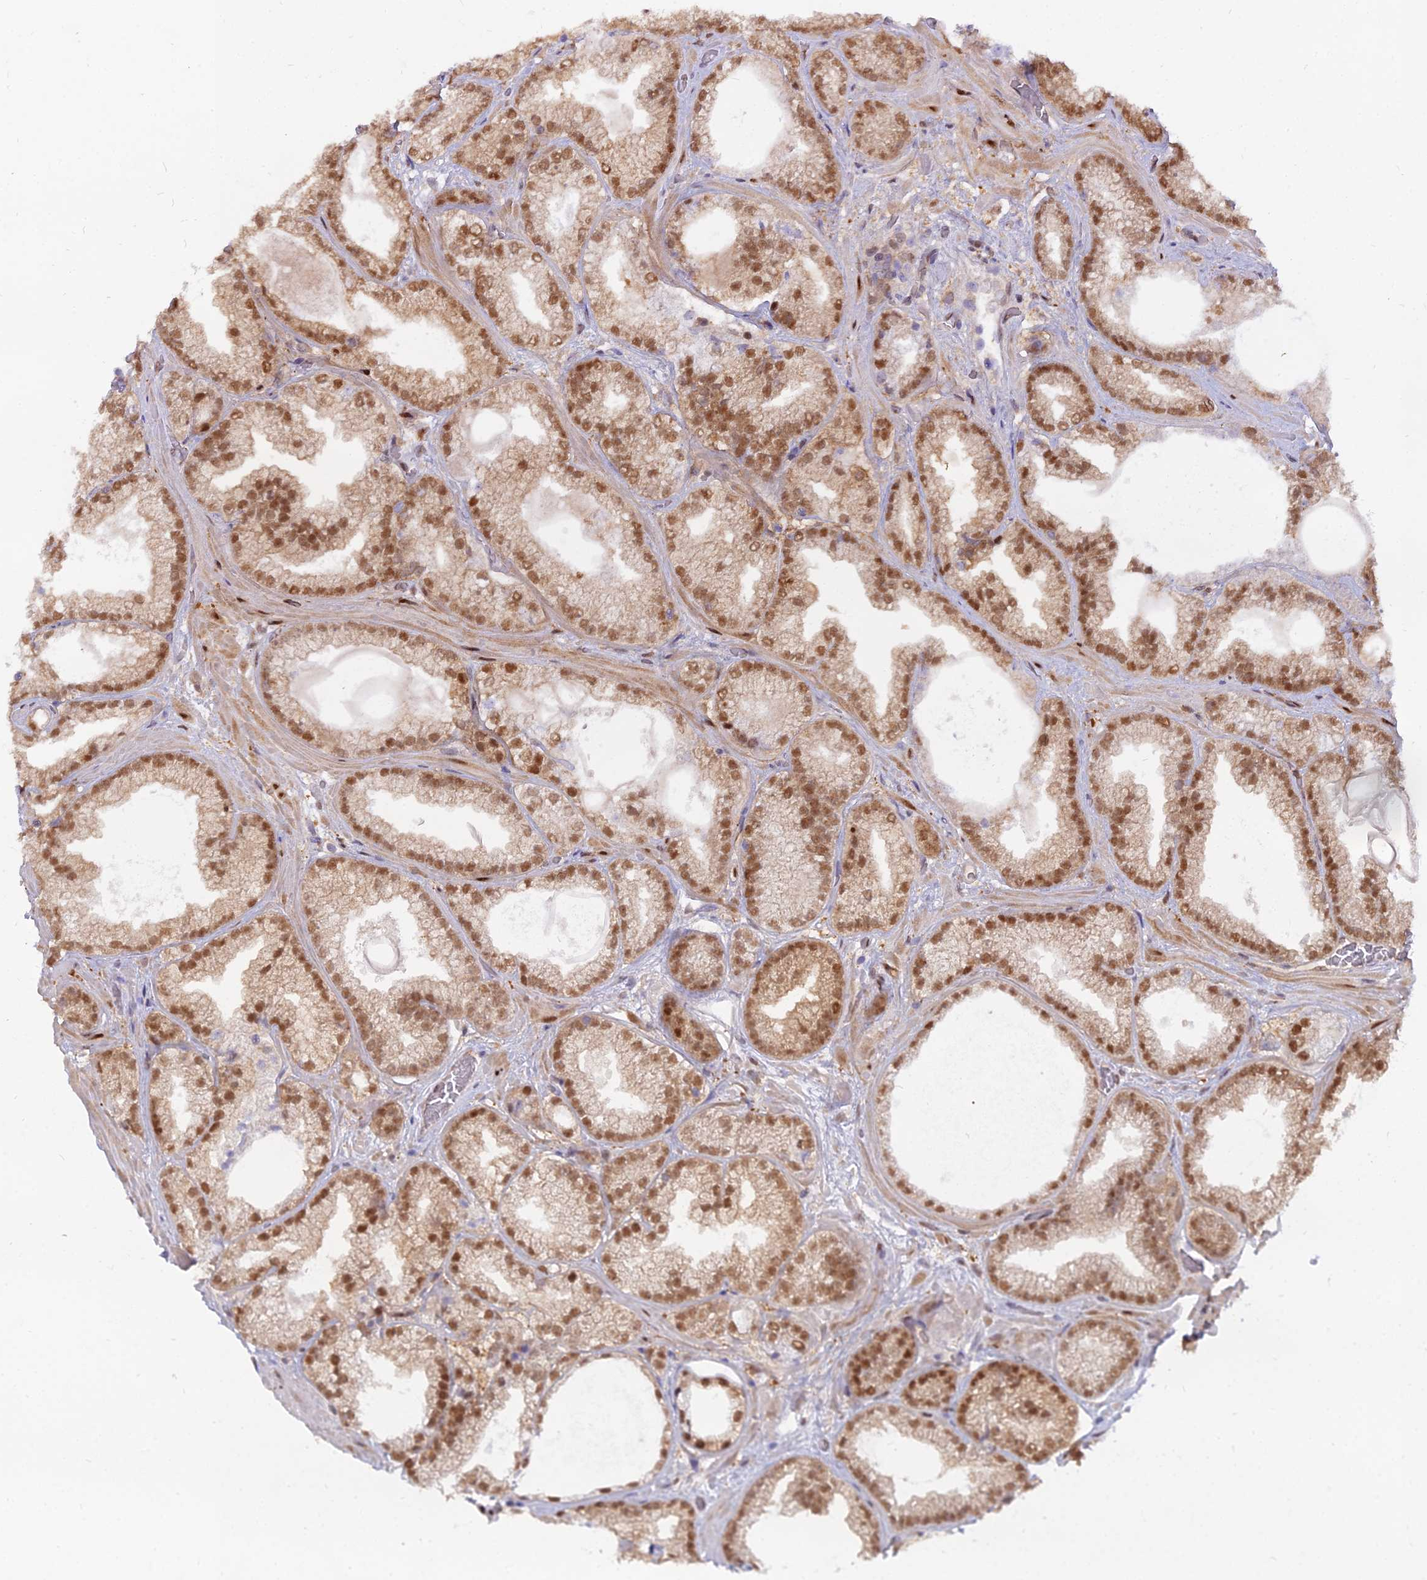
{"staining": {"intensity": "moderate", "quantity": ">75%", "location": "nuclear"}, "tissue": "prostate cancer", "cell_type": "Tumor cells", "image_type": "cancer", "snomed": [{"axis": "morphology", "description": "Adenocarcinoma, Low grade"}, {"axis": "topography", "description": "Prostate"}], "caption": "Immunohistochemistry histopathology image of prostate low-grade adenocarcinoma stained for a protein (brown), which exhibits medium levels of moderate nuclear staining in about >75% of tumor cells.", "gene": "NPEPL1", "patient": {"sex": "male", "age": 57}}